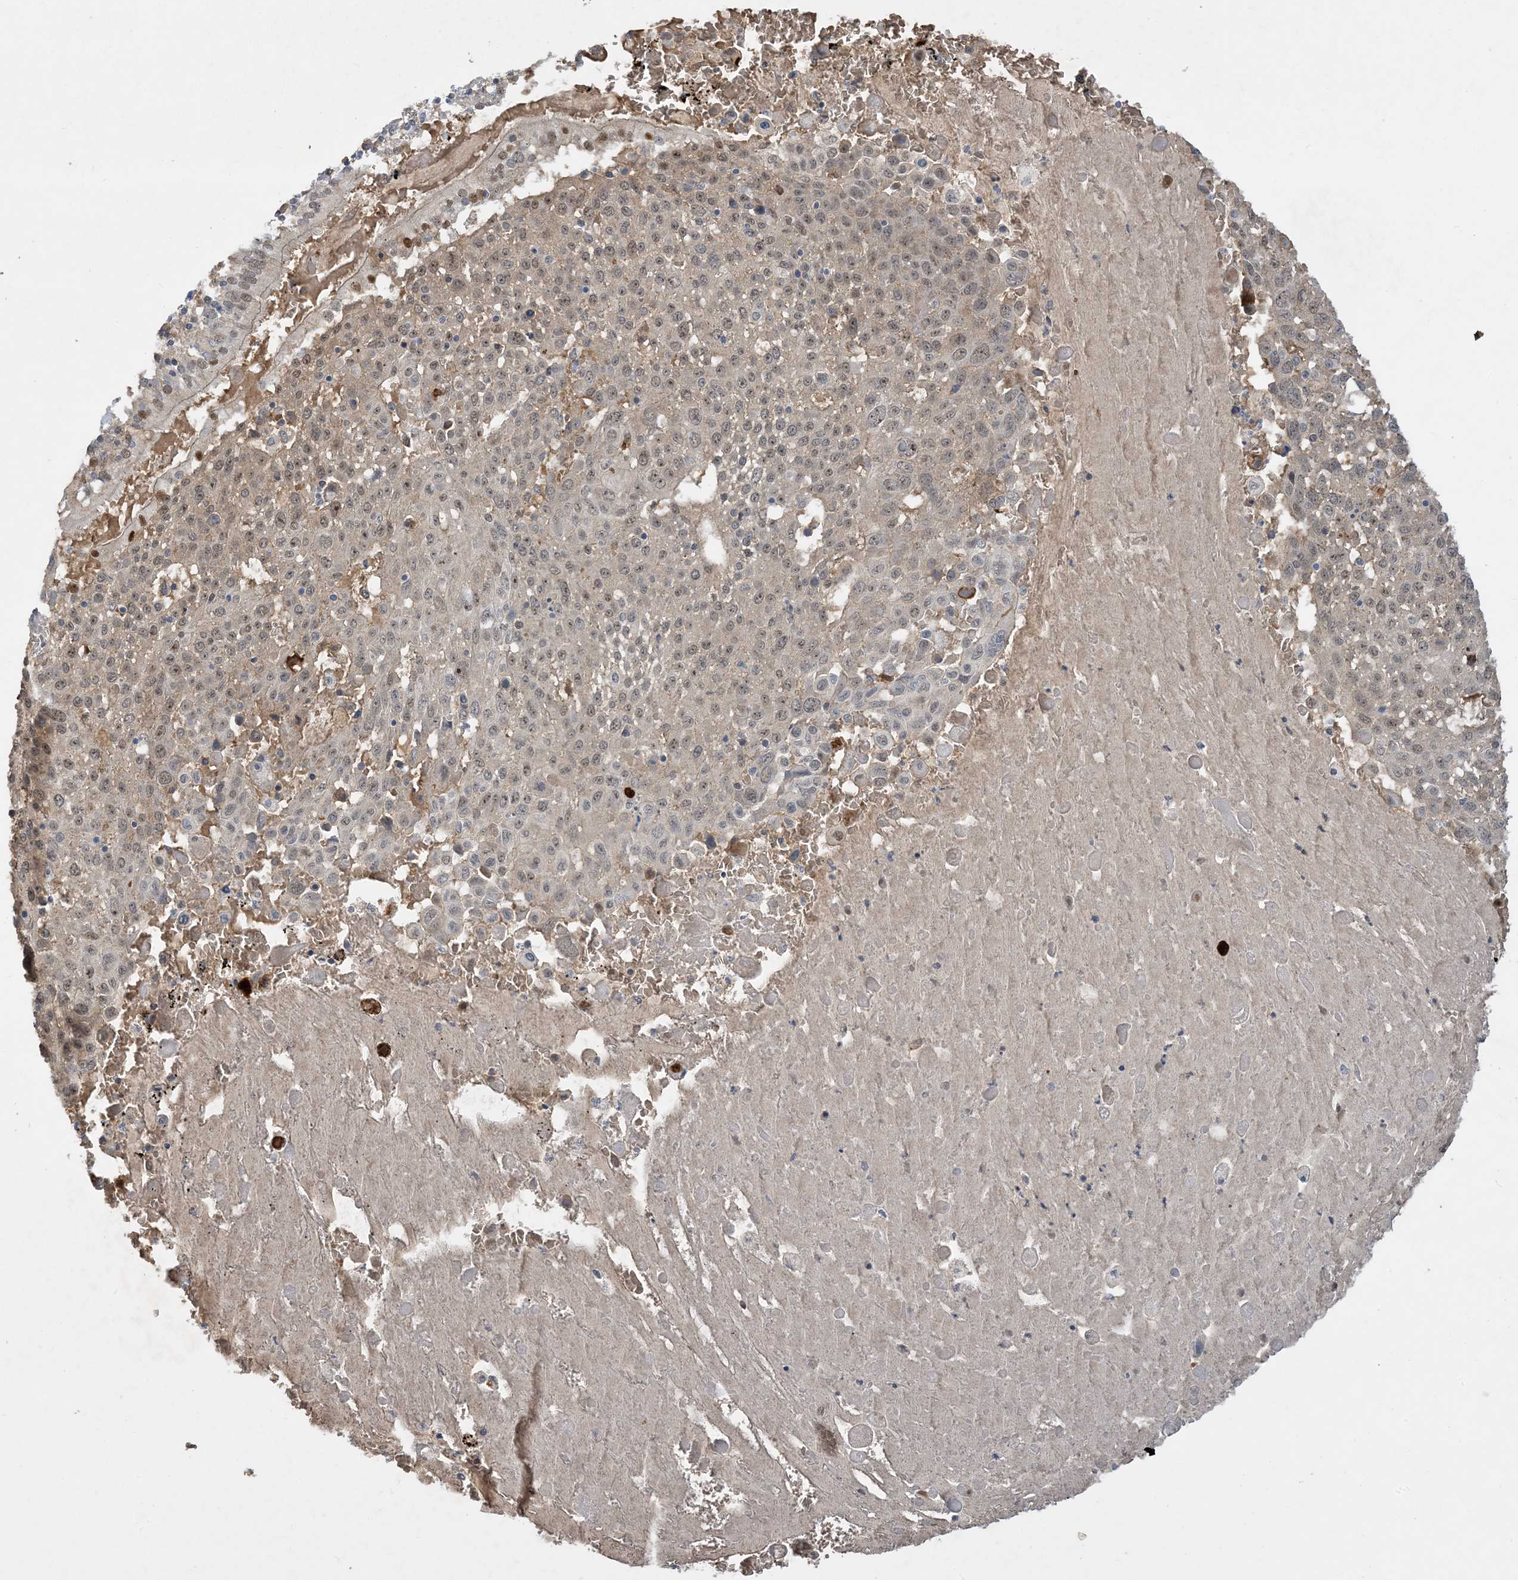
{"staining": {"intensity": "weak", "quantity": ">75%", "location": "nuclear"}, "tissue": "lung cancer", "cell_type": "Tumor cells", "image_type": "cancer", "snomed": [{"axis": "morphology", "description": "Squamous cell carcinoma, NOS"}, {"axis": "topography", "description": "Lung"}], "caption": "This is a photomicrograph of immunohistochemistry (IHC) staining of lung cancer (squamous cell carcinoma), which shows weak positivity in the nuclear of tumor cells.", "gene": "UBE2E1", "patient": {"sex": "male", "age": 65}}